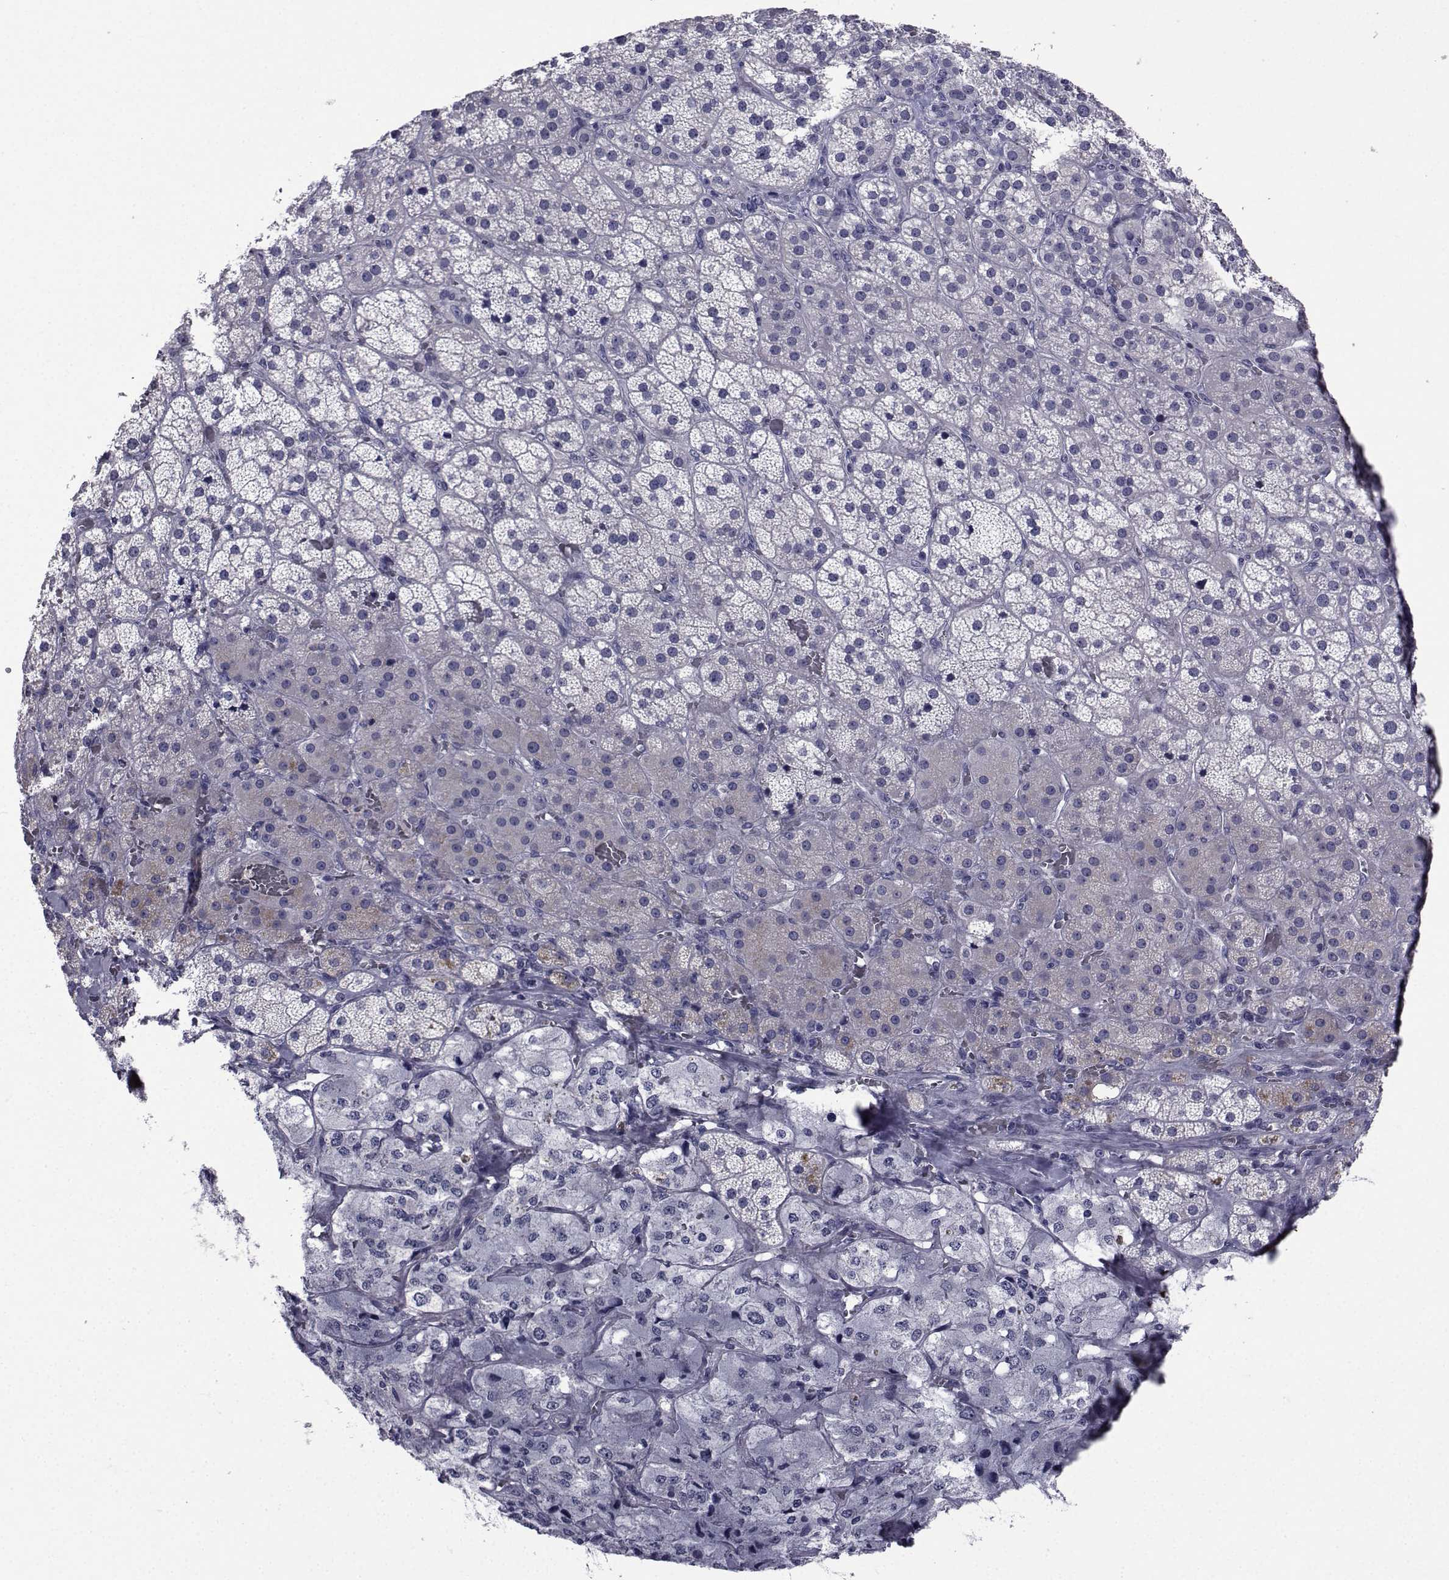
{"staining": {"intensity": "negative", "quantity": "none", "location": "none"}, "tissue": "adrenal gland", "cell_type": "Glandular cells", "image_type": "normal", "snomed": [{"axis": "morphology", "description": "Normal tissue, NOS"}, {"axis": "topography", "description": "Adrenal gland"}], "caption": "DAB (3,3'-diaminobenzidine) immunohistochemical staining of normal adrenal gland reveals no significant positivity in glandular cells. Nuclei are stained in blue.", "gene": "CHRNA1", "patient": {"sex": "male", "age": 57}}